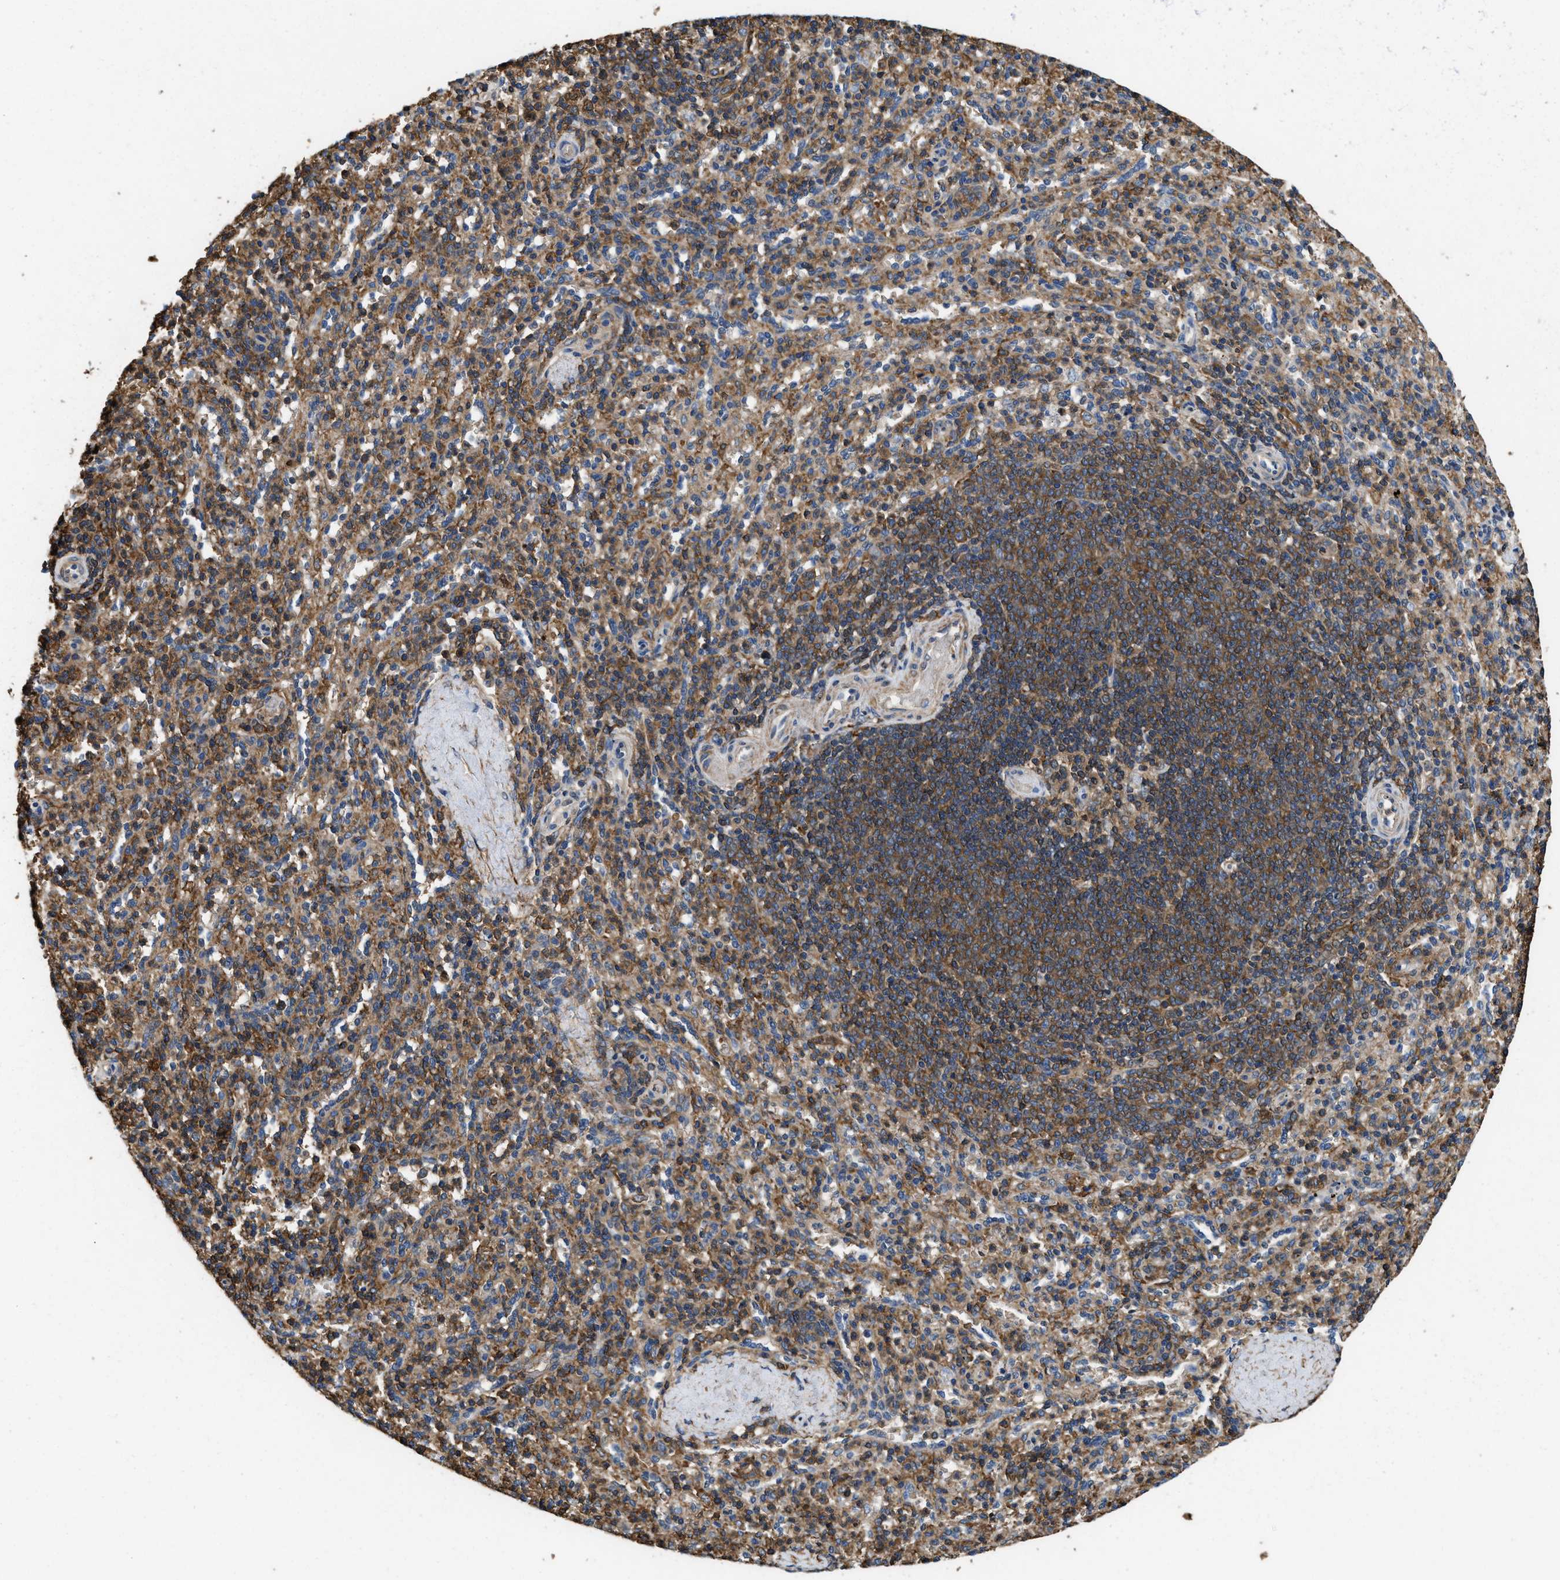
{"staining": {"intensity": "moderate", "quantity": ">75%", "location": "cytoplasmic/membranous"}, "tissue": "spleen", "cell_type": "Cells in red pulp", "image_type": "normal", "snomed": [{"axis": "morphology", "description": "Normal tissue, NOS"}, {"axis": "topography", "description": "Spleen"}], "caption": "DAB (3,3'-diaminobenzidine) immunohistochemical staining of normal human spleen shows moderate cytoplasmic/membranous protein positivity in about >75% of cells in red pulp. (DAB = brown stain, brightfield microscopy at high magnification).", "gene": "LINGO2", "patient": {"sex": "male", "age": 36}}